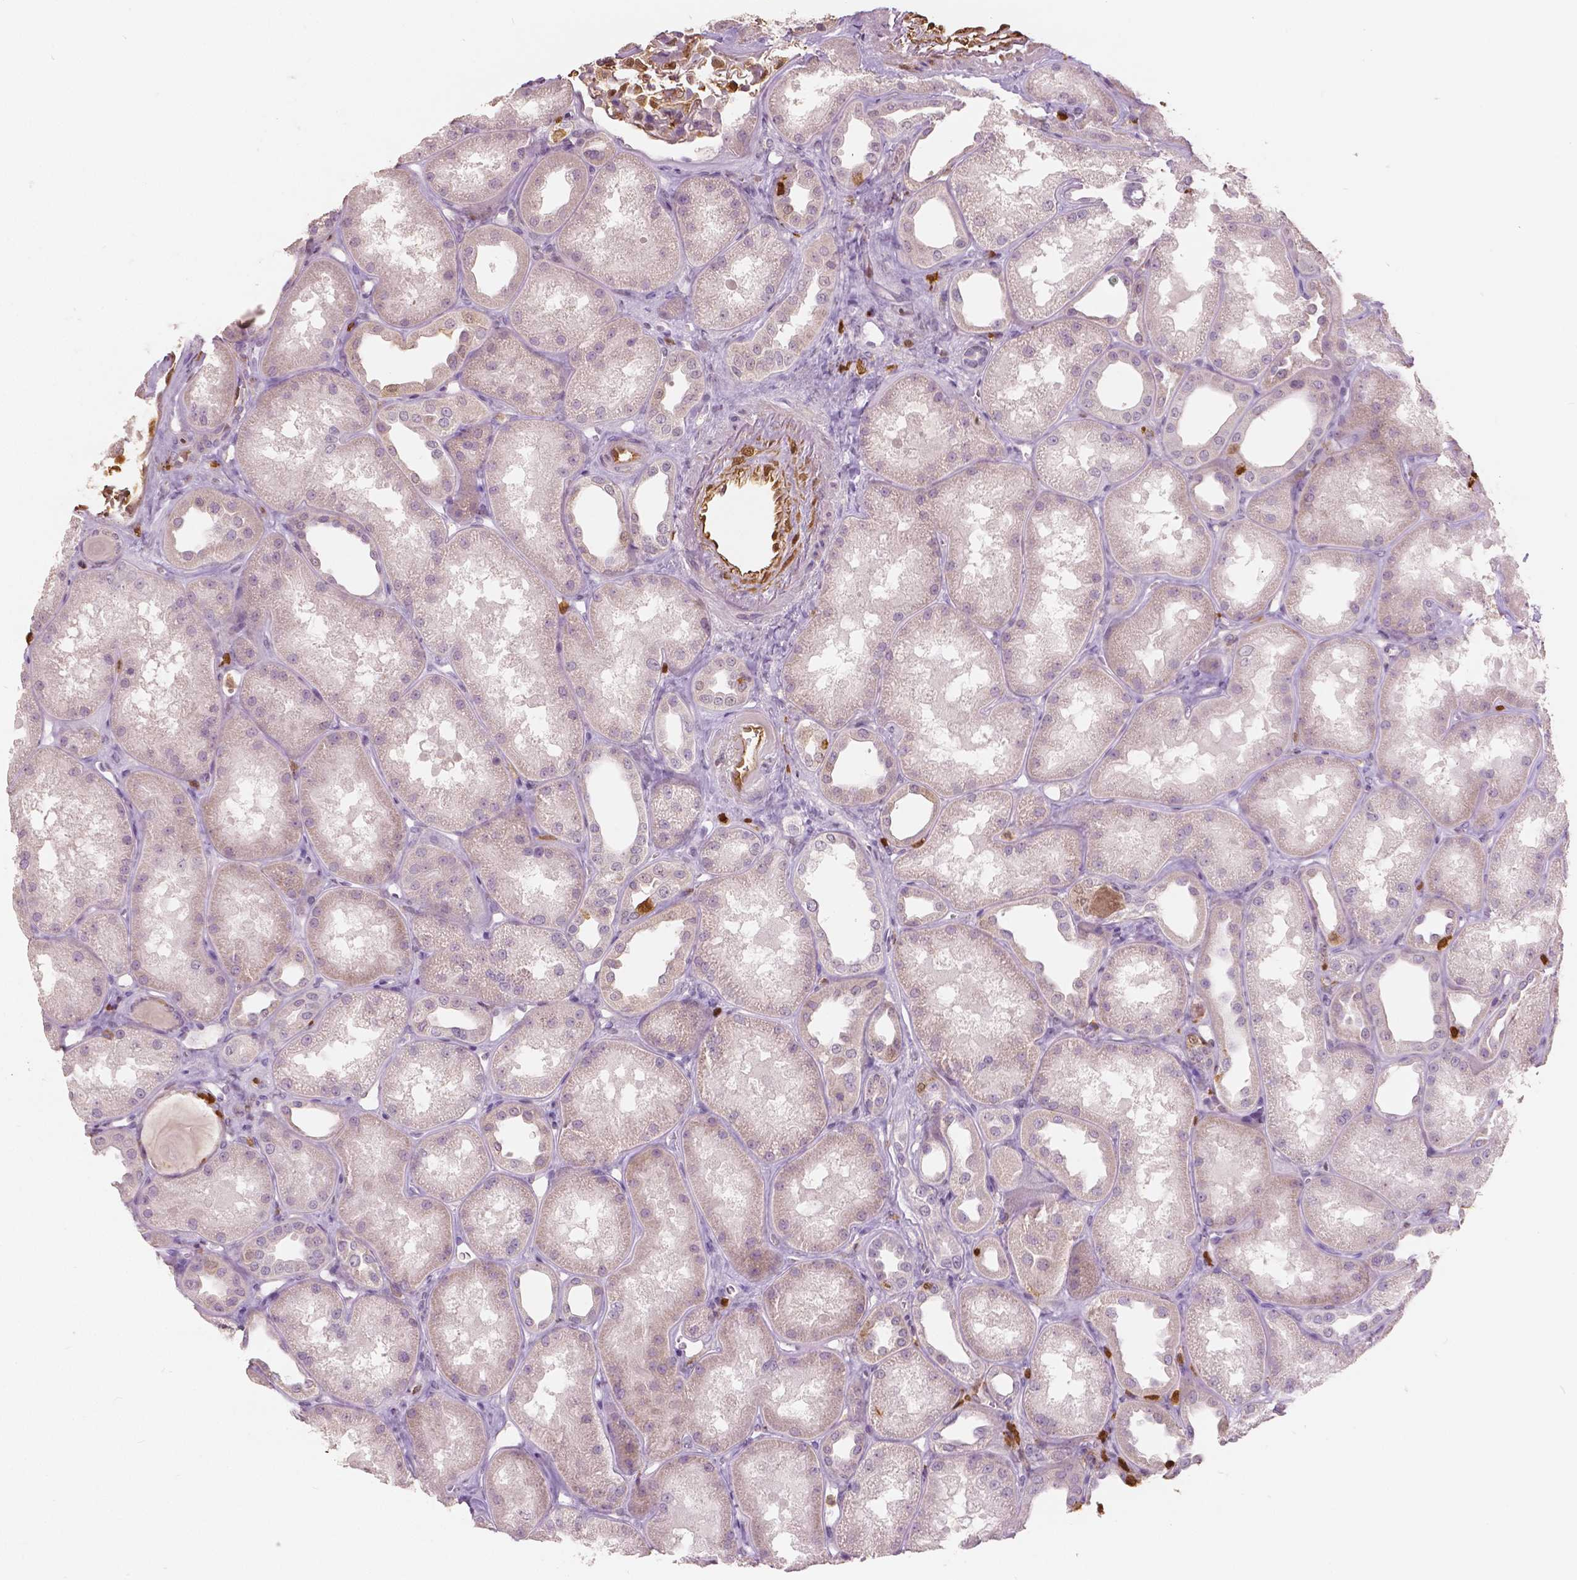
{"staining": {"intensity": "negative", "quantity": "none", "location": "none"}, "tissue": "kidney", "cell_type": "Cells in glomeruli", "image_type": "normal", "snomed": [{"axis": "morphology", "description": "Normal tissue, NOS"}, {"axis": "topography", "description": "Kidney"}], "caption": "An IHC micrograph of normal kidney is shown. There is no staining in cells in glomeruli of kidney.", "gene": "S100A4", "patient": {"sex": "male", "age": 61}}